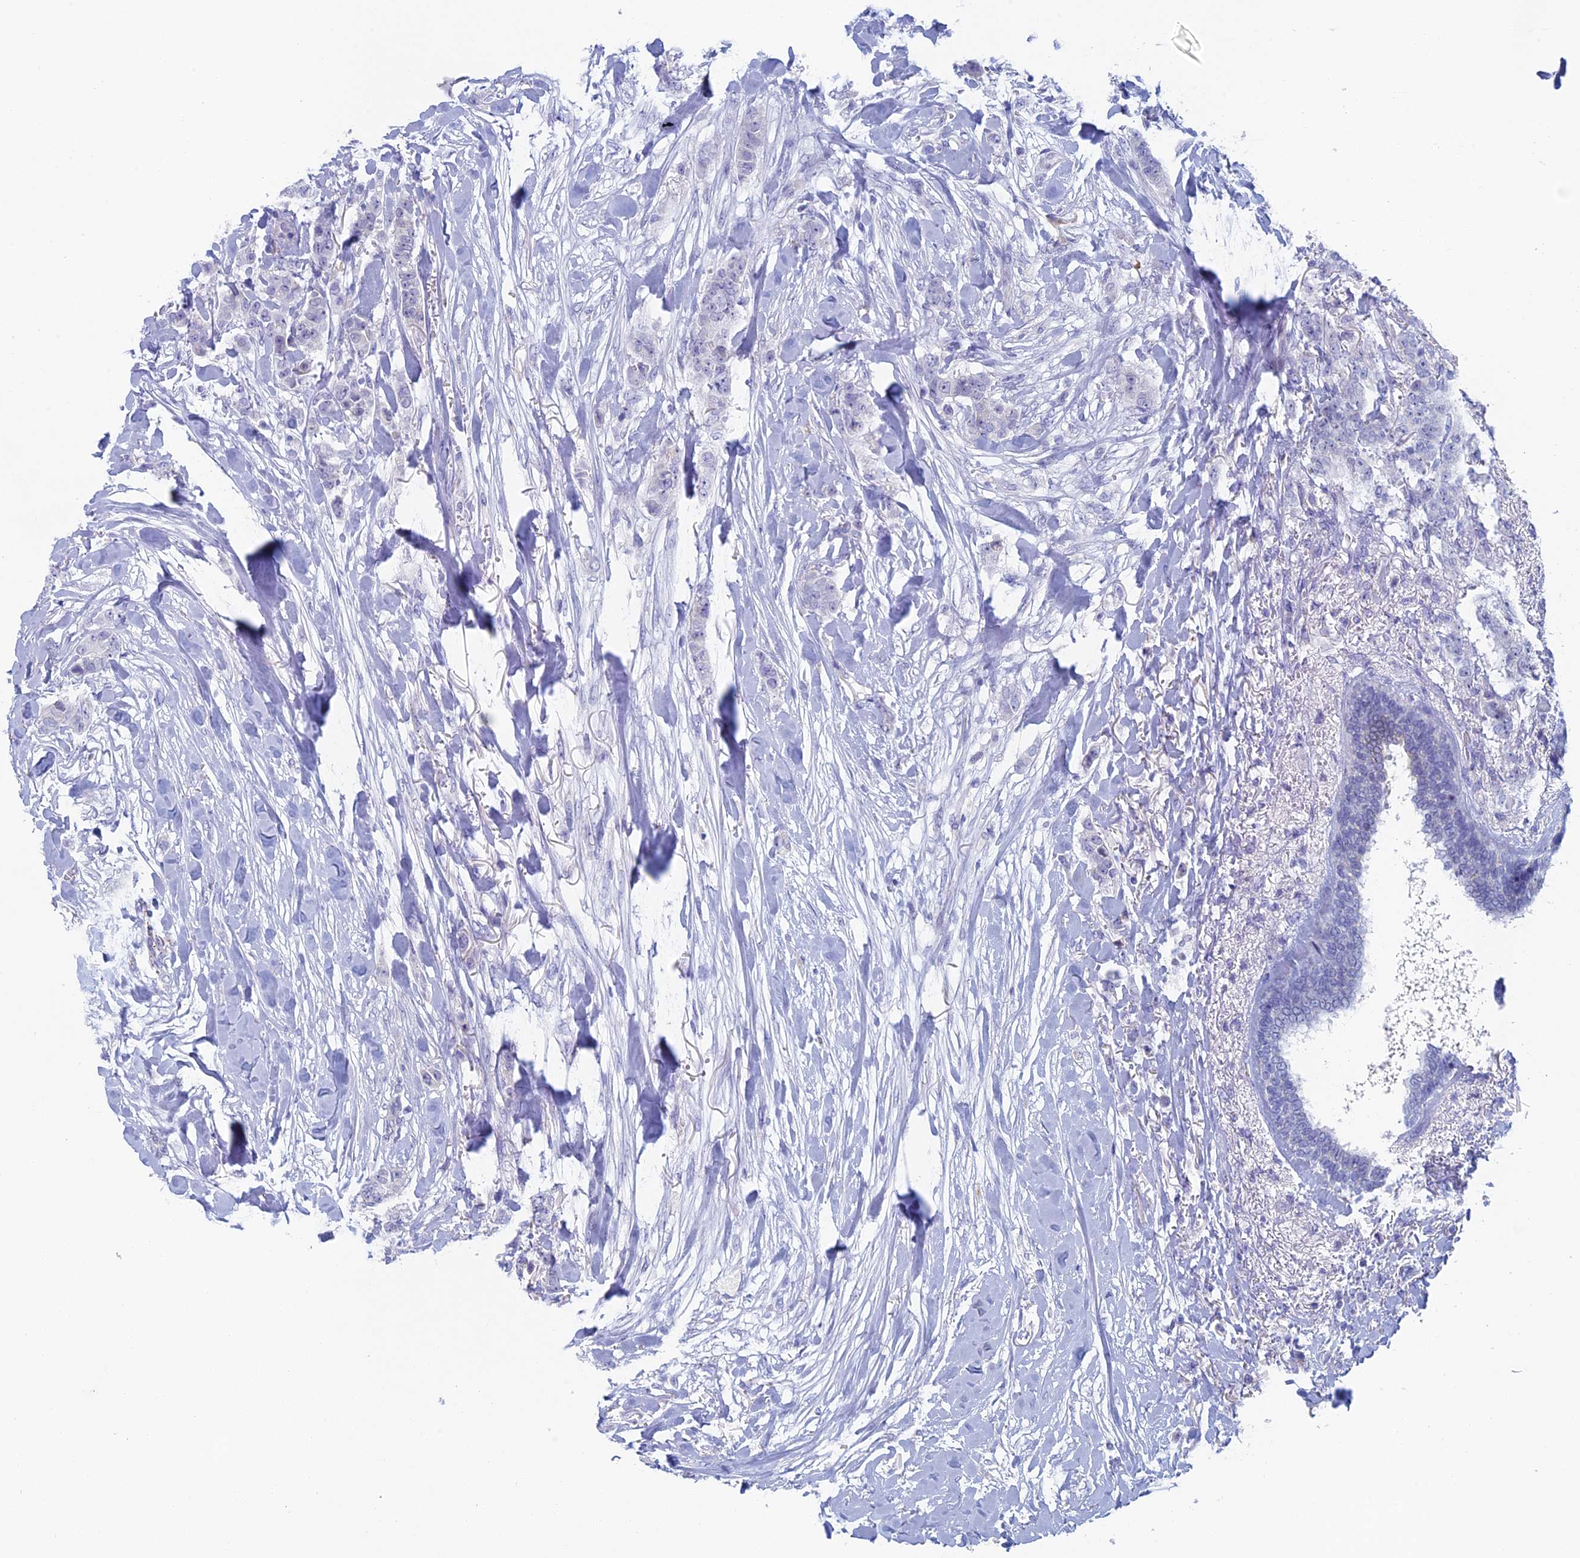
{"staining": {"intensity": "negative", "quantity": "none", "location": "none"}, "tissue": "breast cancer", "cell_type": "Tumor cells", "image_type": "cancer", "snomed": [{"axis": "morphology", "description": "Duct carcinoma"}, {"axis": "topography", "description": "Breast"}], "caption": "The micrograph exhibits no staining of tumor cells in breast intraductal carcinoma.", "gene": "MAGEB6", "patient": {"sex": "female", "age": 40}}